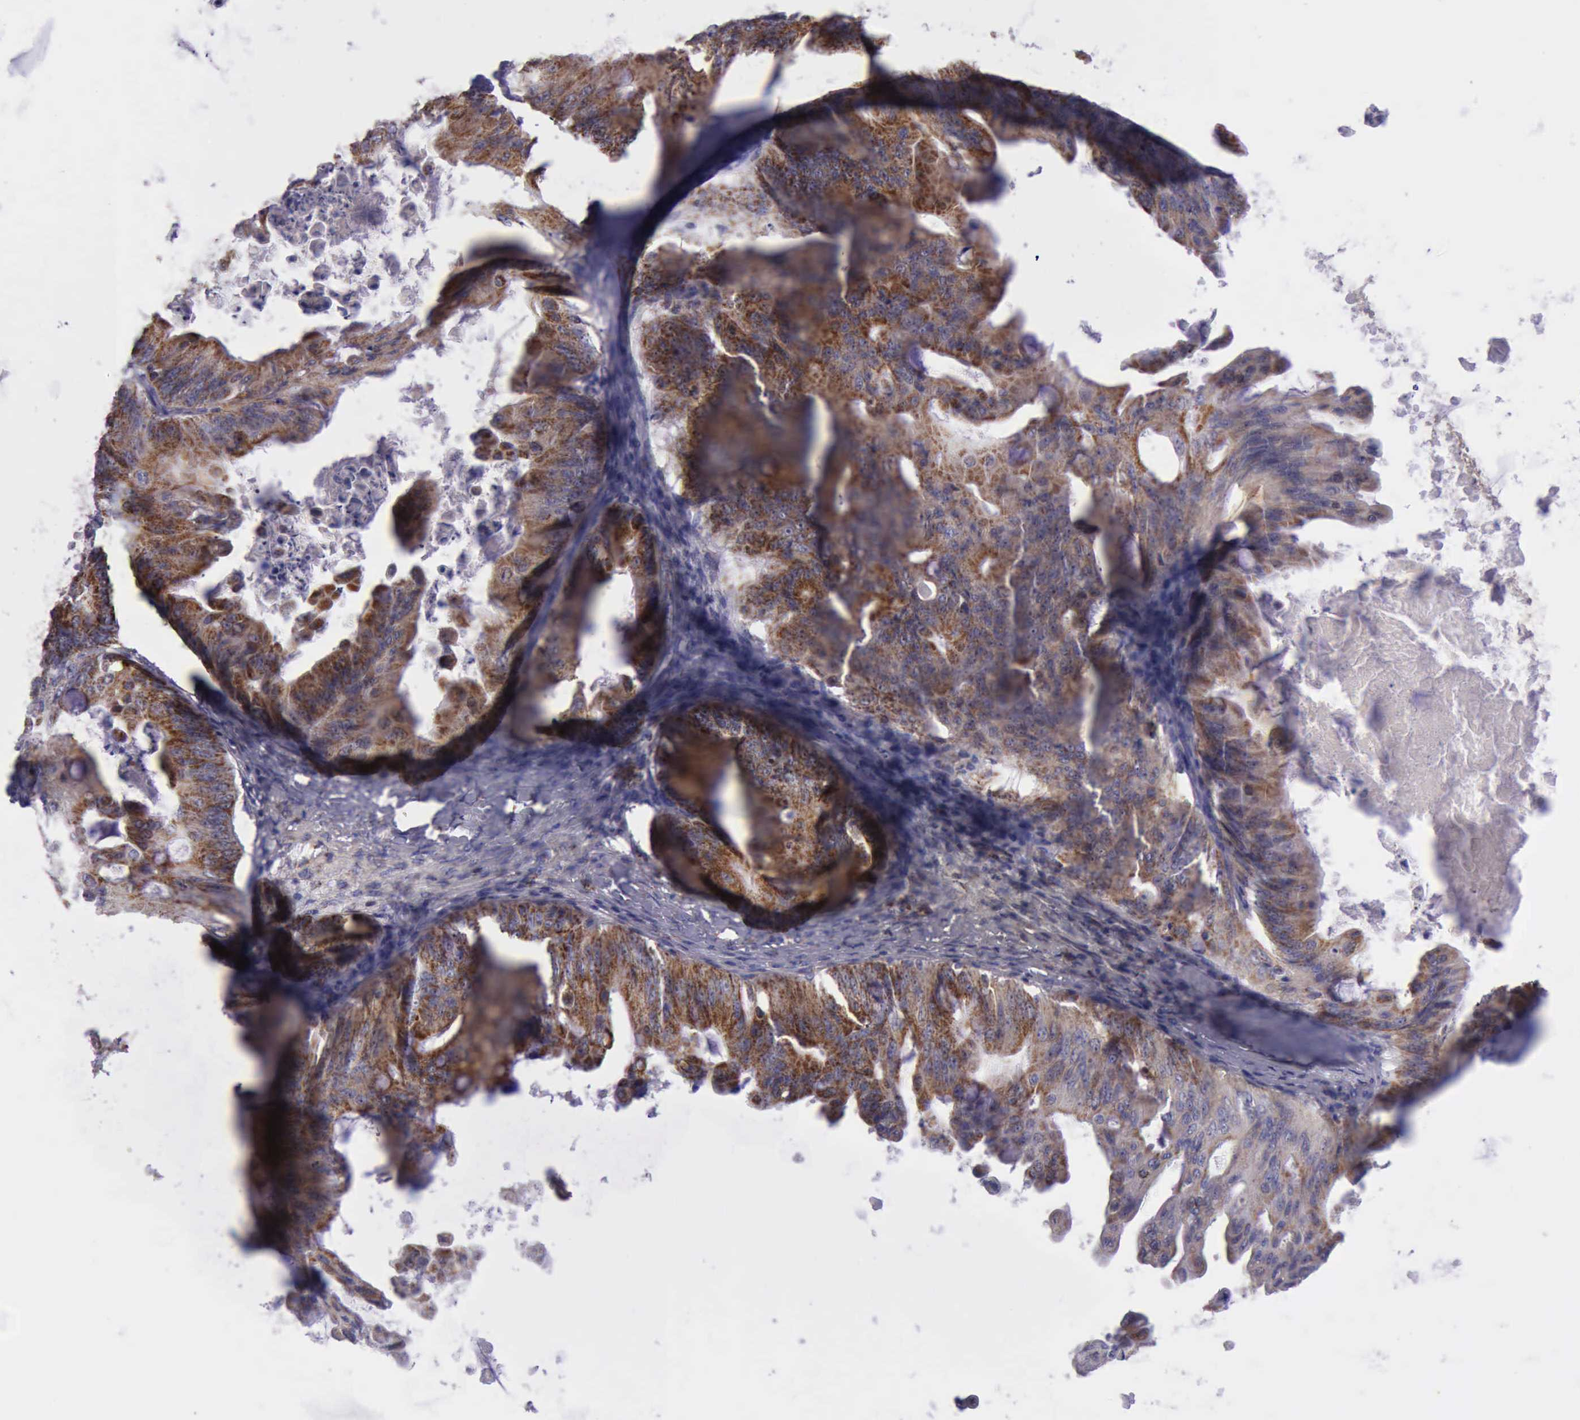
{"staining": {"intensity": "strong", "quantity": ">75%", "location": "cytoplasmic/membranous"}, "tissue": "ovarian cancer", "cell_type": "Tumor cells", "image_type": "cancer", "snomed": [{"axis": "morphology", "description": "Cystadenocarcinoma, mucinous, NOS"}, {"axis": "topography", "description": "Ovary"}], "caption": "The immunohistochemical stain highlights strong cytoplasmic/membranous expression in tumor cells of ovarian cancer (mucinous cystadenocarcinoma) tissue.", "gene": "TXN2", "patient": {"sex": "female", "age": 37}}